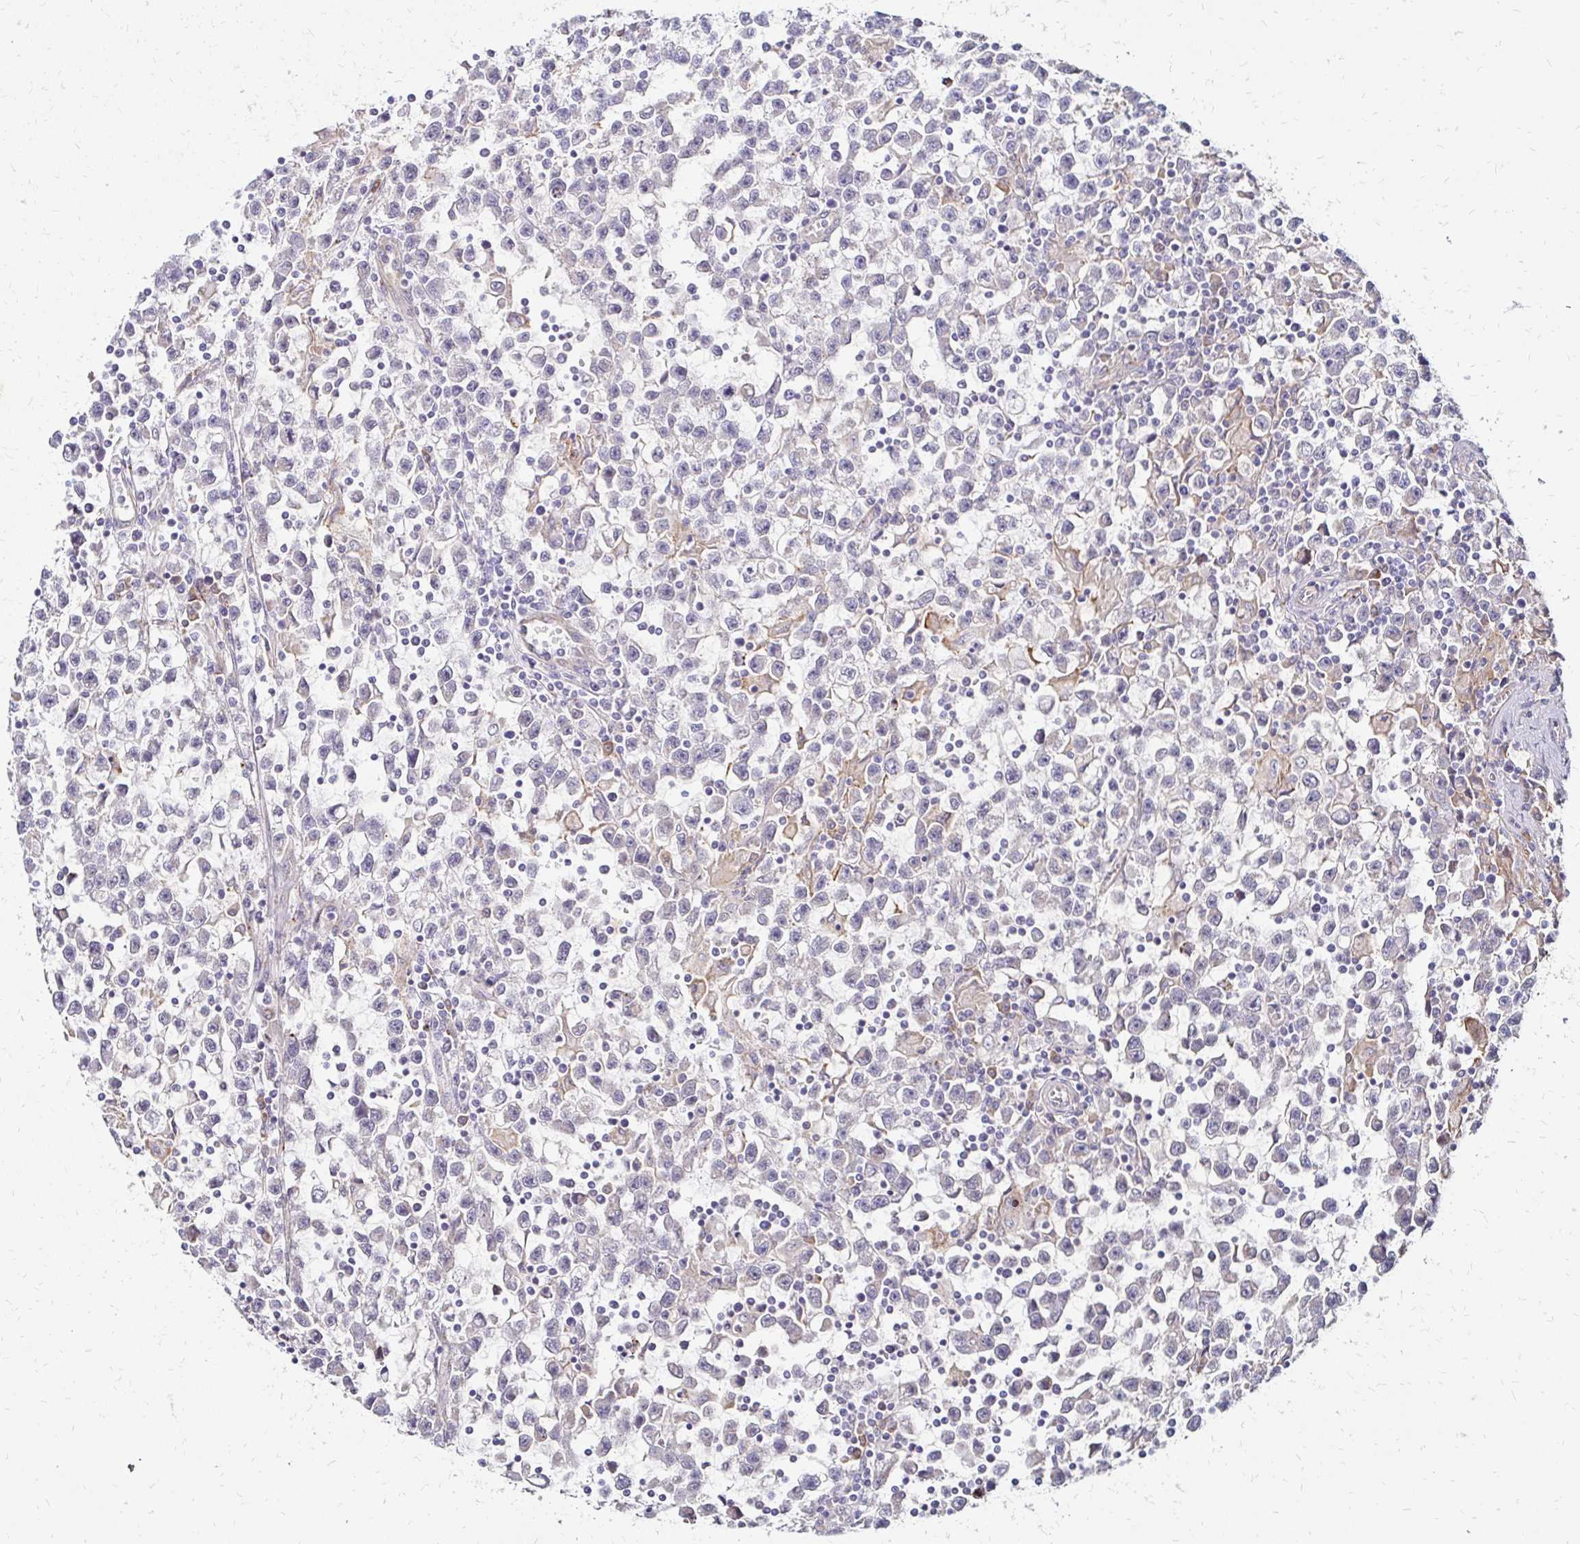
{"staining": {"intensity": "negative", "quantity": "none", "location": "none"}, "tissue": "testis cancer", "cell_type": "Tumor cells", "image_type": "cancer", "snomed": [{"axis": "morphology", "description": "Seminoma, NOS"}, {"axis": "topography", "description": "Testis"}], "caption": "The immunohistochemistry (IHC) image has no significant staining in tumor cells of testis seminoma tissue.", "gene": "PRIMA1", "patient": {"sex": "male", "age": 31}}